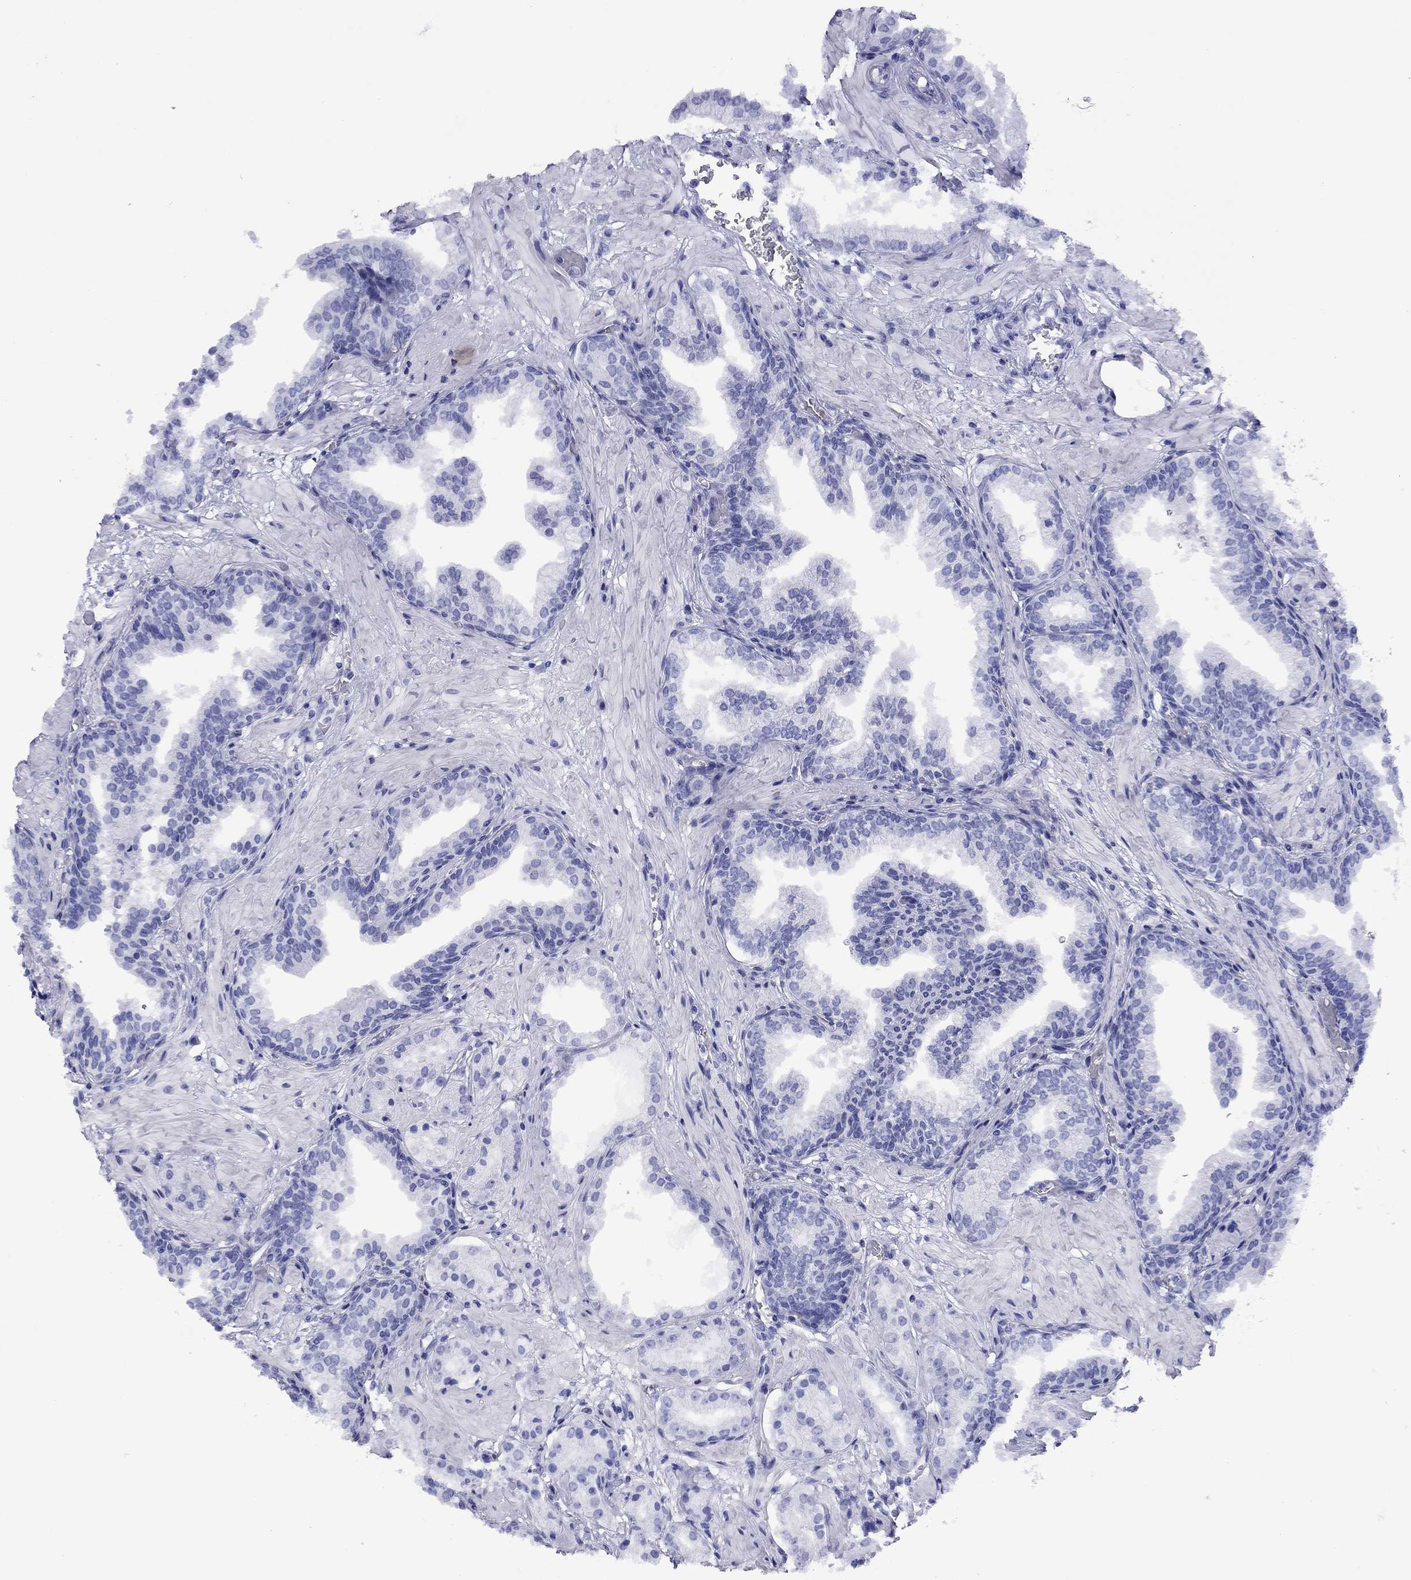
{"staining": {"intensity": "negative", "quantity": "none", "location": "none"}, "tissue": "prostate cancer", "cell_type": "Tumor cells", "image_type": "cancer", "snomed": [{"axis": "morphology", "description": "Adenocarcinoma, NOS"}, {"axis": "topography", "description": "Prostate and seminal vesicle, NOS"}, {"axis": "topography", "description": "Prostate"}], "caption": "Image shows no significant protein staining in tumor cells of prostate cancer (adenocarcinoma).", "gene": "ROM1", "patient": {"sex": "male", "age": 44}}